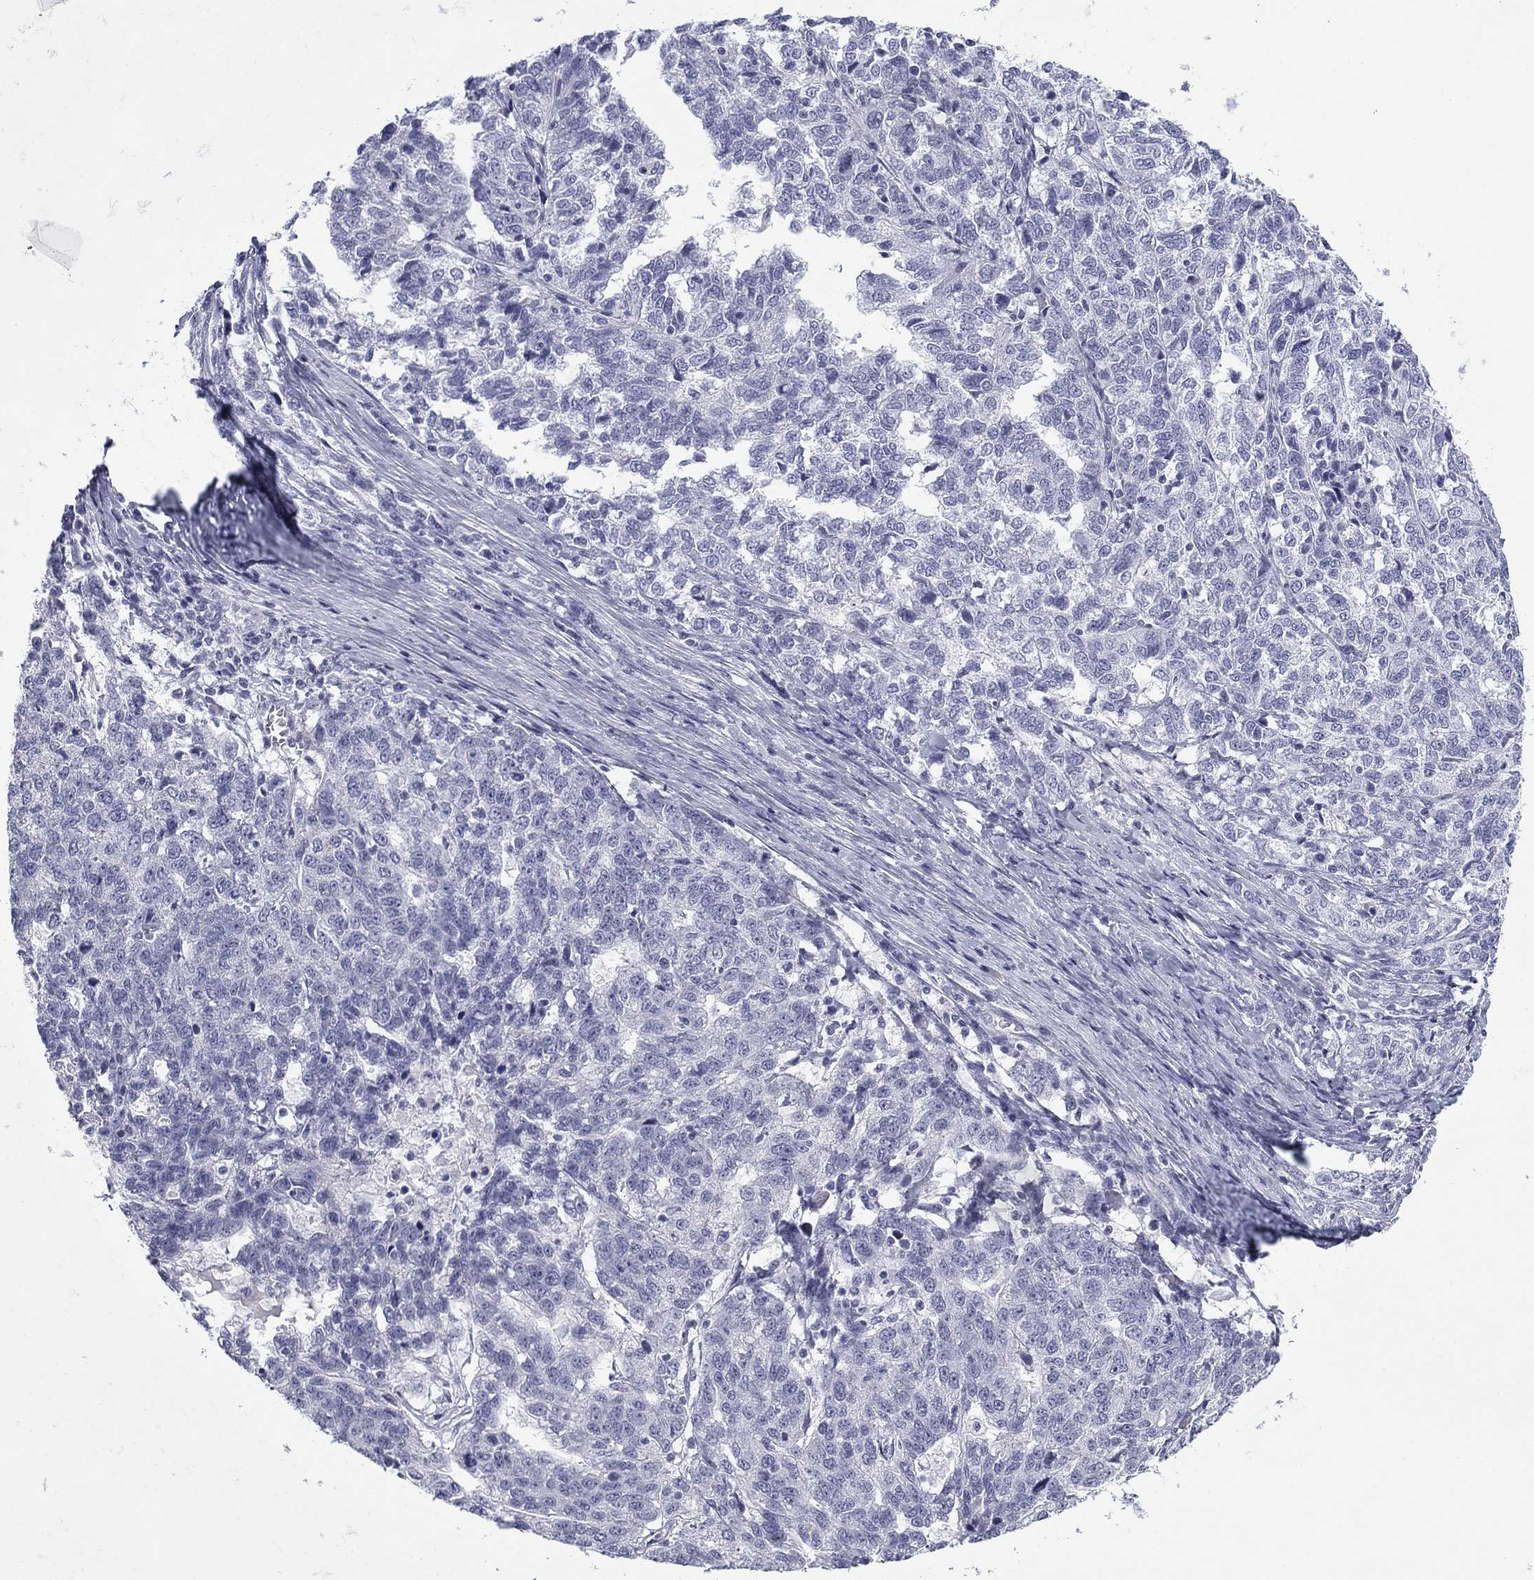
{"staining": {"intensity": "negative", "quantity": "none", "location": "none"}, "tissue": "ovarian cancer", "cell_type": "Tumor cells", "image_type": "cancer", "snomed": [{"axis": "morphology", "description": "Cystadenocarcinoma, serous, NOS"}, {"axis": "topography", "description": "Ovary"}], "caption": "IHC image of serous cystadenocarcinoma (ovarian) stained for a protein (brown), which shows no expression in tumor cells.", "gene": "PRPH", "patient": {"sex": "female", "age": 71}}